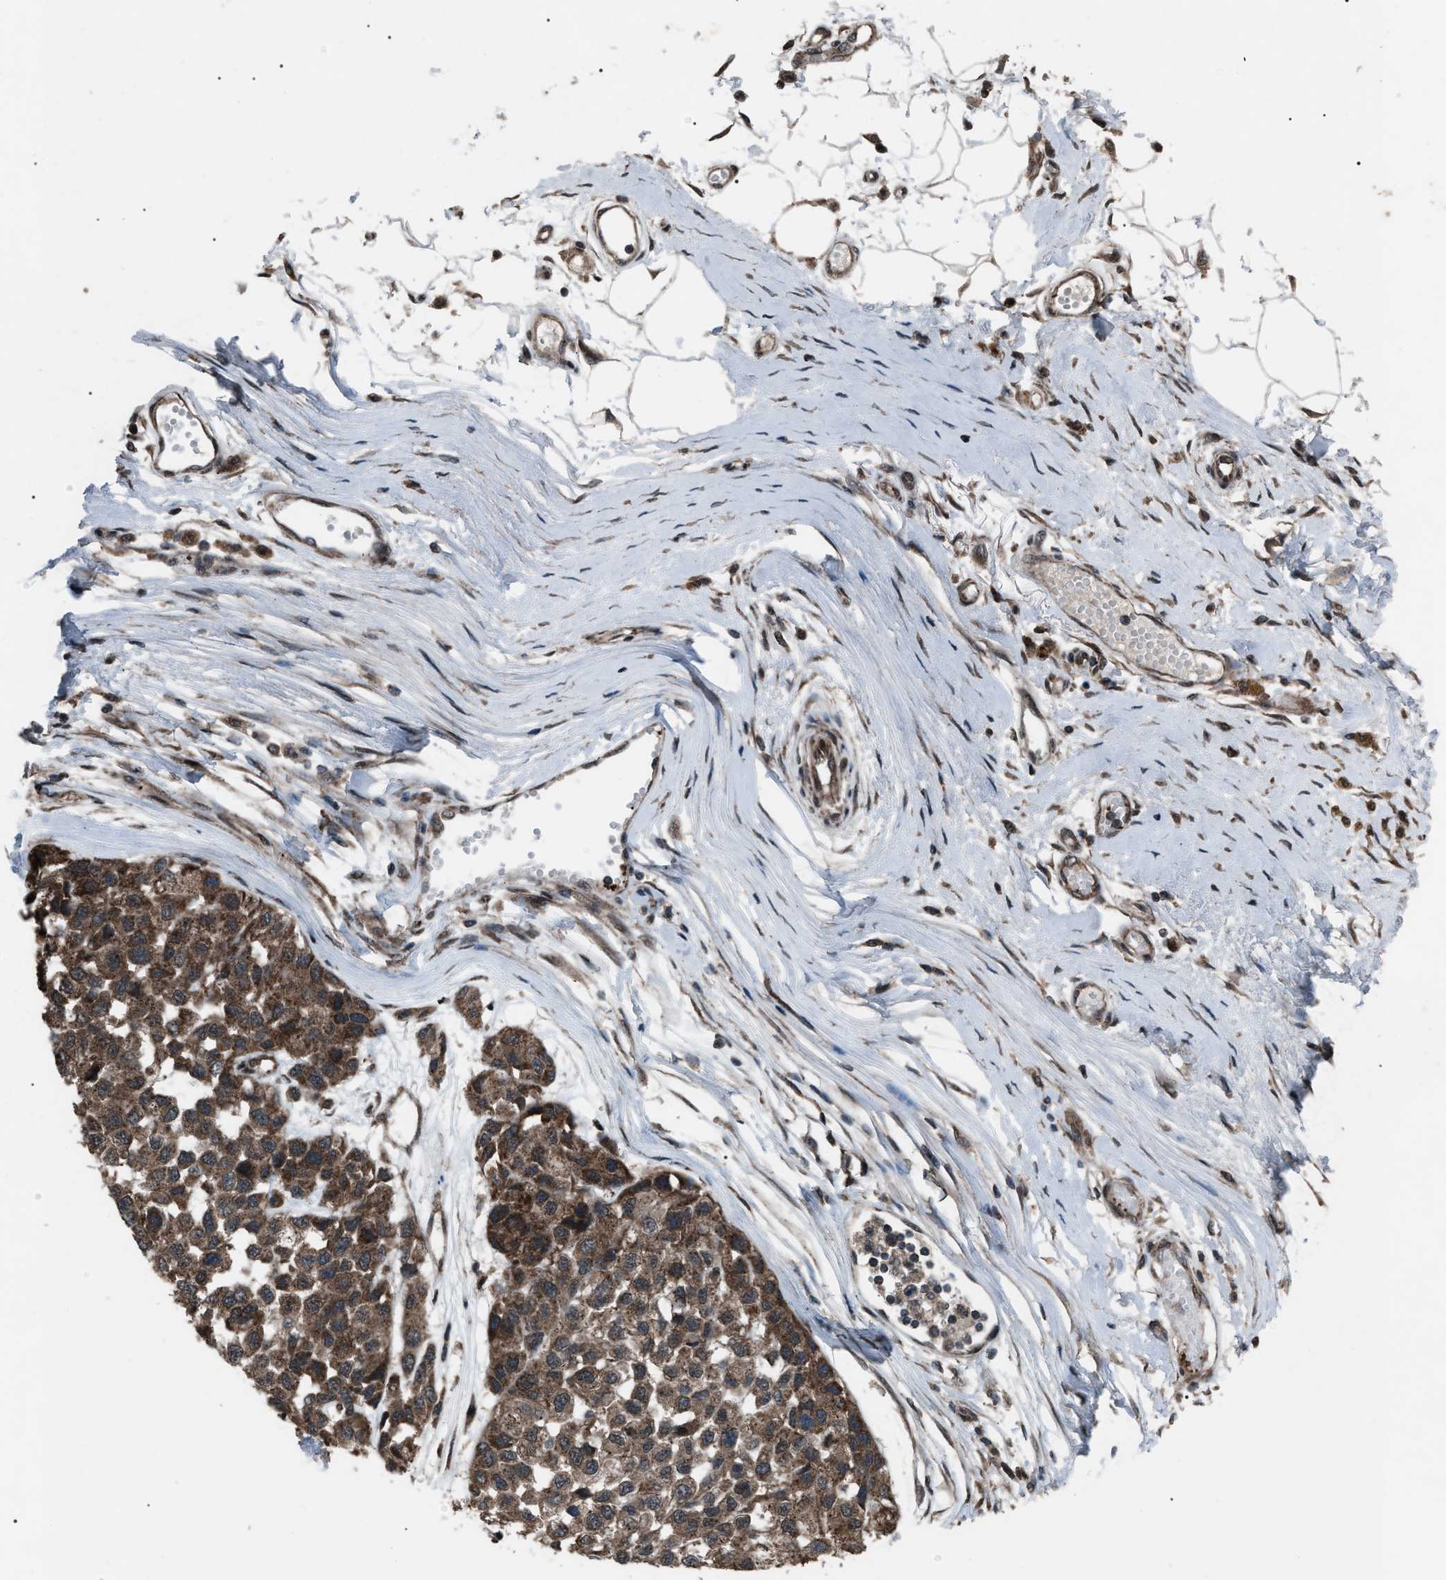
{"staining": {"intensity": "strong", "quantity": ">75%", "location": "cytoplasmic/membranous"}, "tissue": "melanoma", "cell_type": "Tumor cells", "image_type": "cancer", "snomed": [{"axis": "morphology", "description": "Malignant melanoma, NOS"}, {"axis": "topography", "description": "Skin"}], "caption": "Immunohistochemistry (IHC) staining of melanoma, which displays high levels of strong cytoplasmic/membranous positivity in approximately >75% of tumor cells indicating strong cytoplasmic/membranous protein expression. The staining was performed using DAB (brown) for protein detection and nuclei were counterstained in hematoxylin (blue).", "gene": "ZFAND2A", "patient": {"sex": "male", "age": 62}}